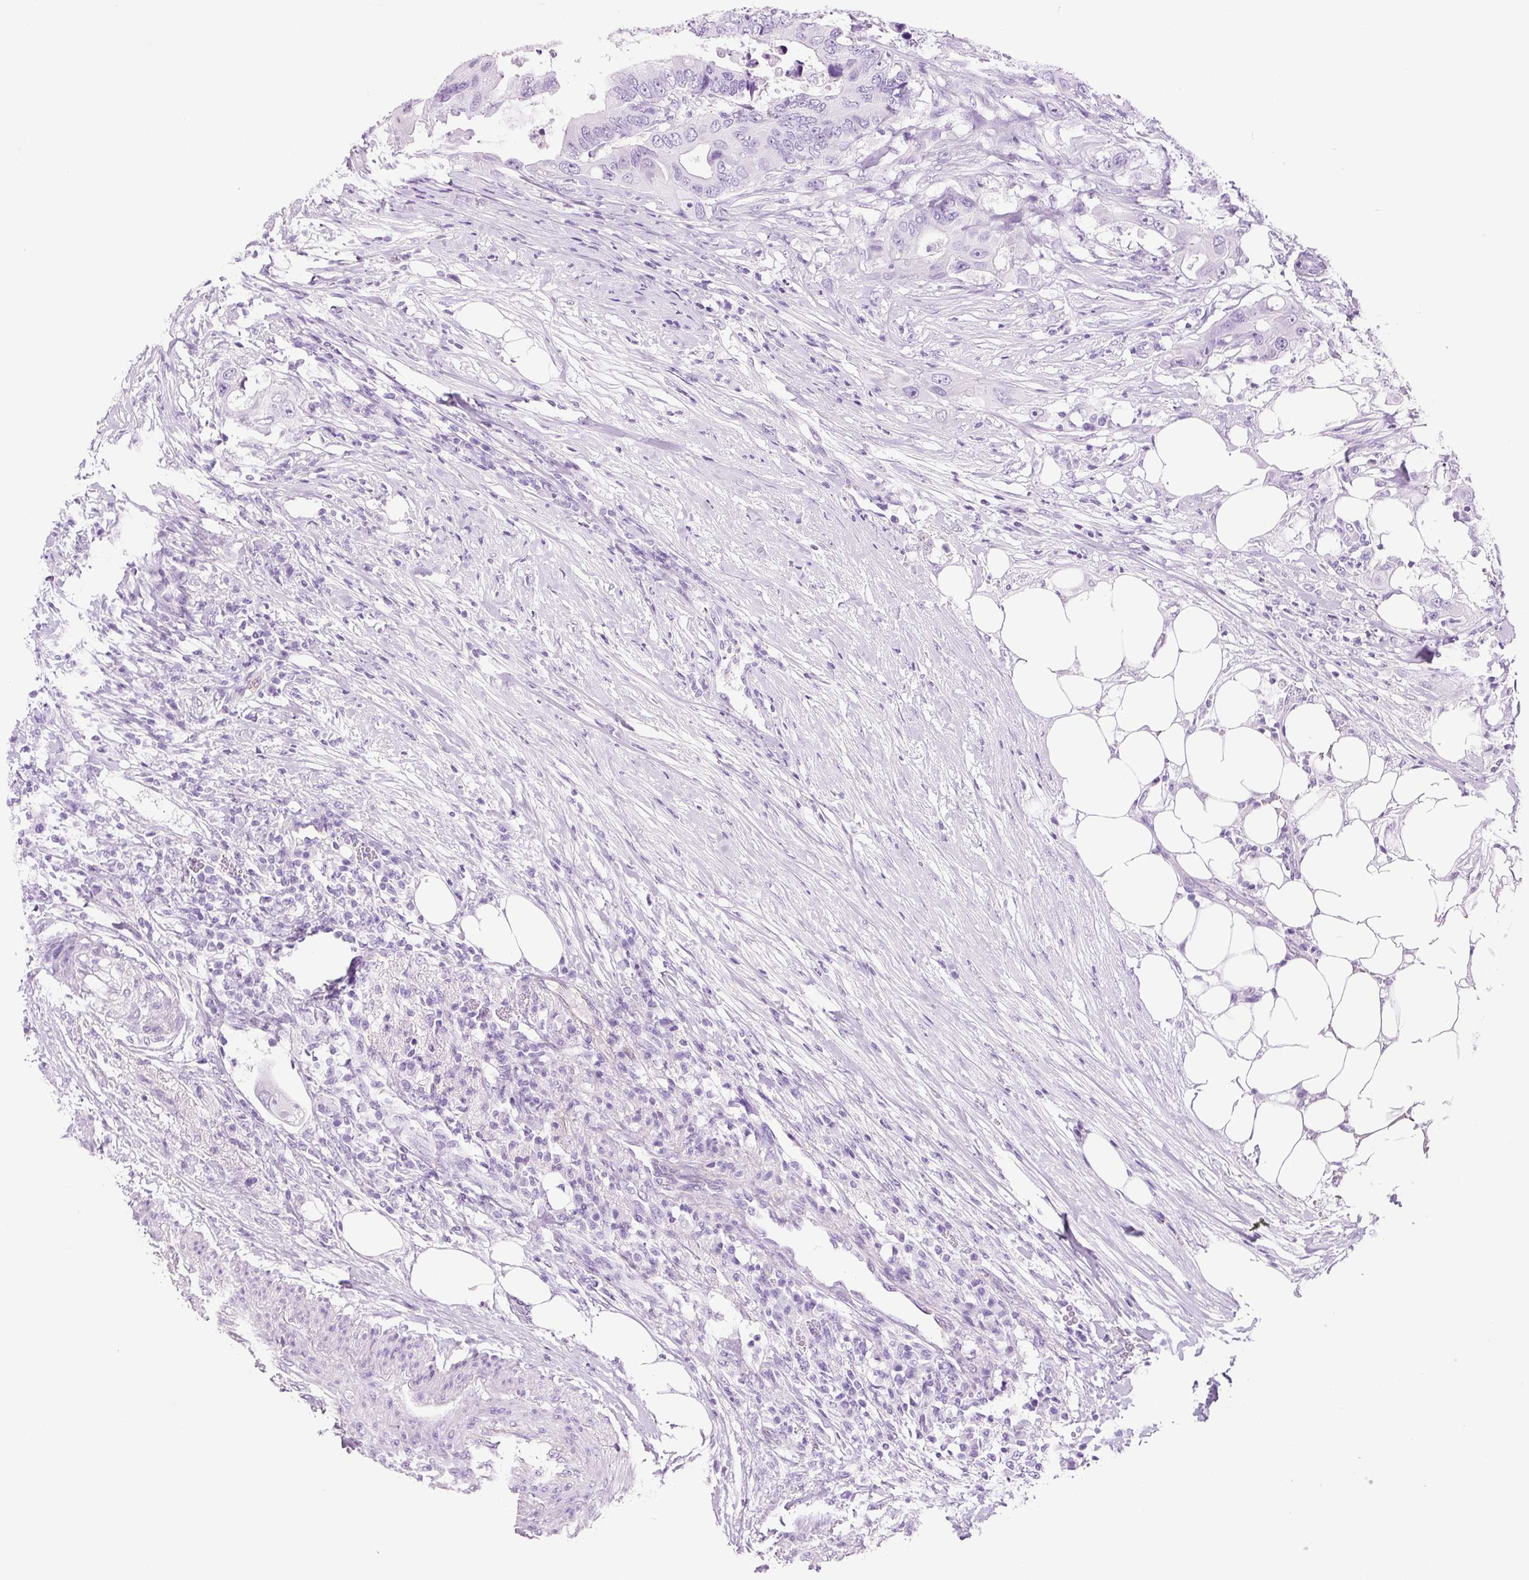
{"staining": {"intensity": "negative", "quantity": "none", "location": "none"}, "tissue": "colorectal cancer", "cell_type": "Tumor cells", "image_type": "cancer", "snomed": [{"axis": "morphology", "description": "Adenocarcinoma, NOS"}, {"axis": "topography", "description": "Colon"}], "caption": "High magnification brightfield microscopy of adenocarcinoma (colorectal) stained with DAB (brown) and counterstained with hematoxylin (blue): tumor cells show no significant expression.", "gene": "ADSS1", "patient": {"sex": "male", "age": 71}}